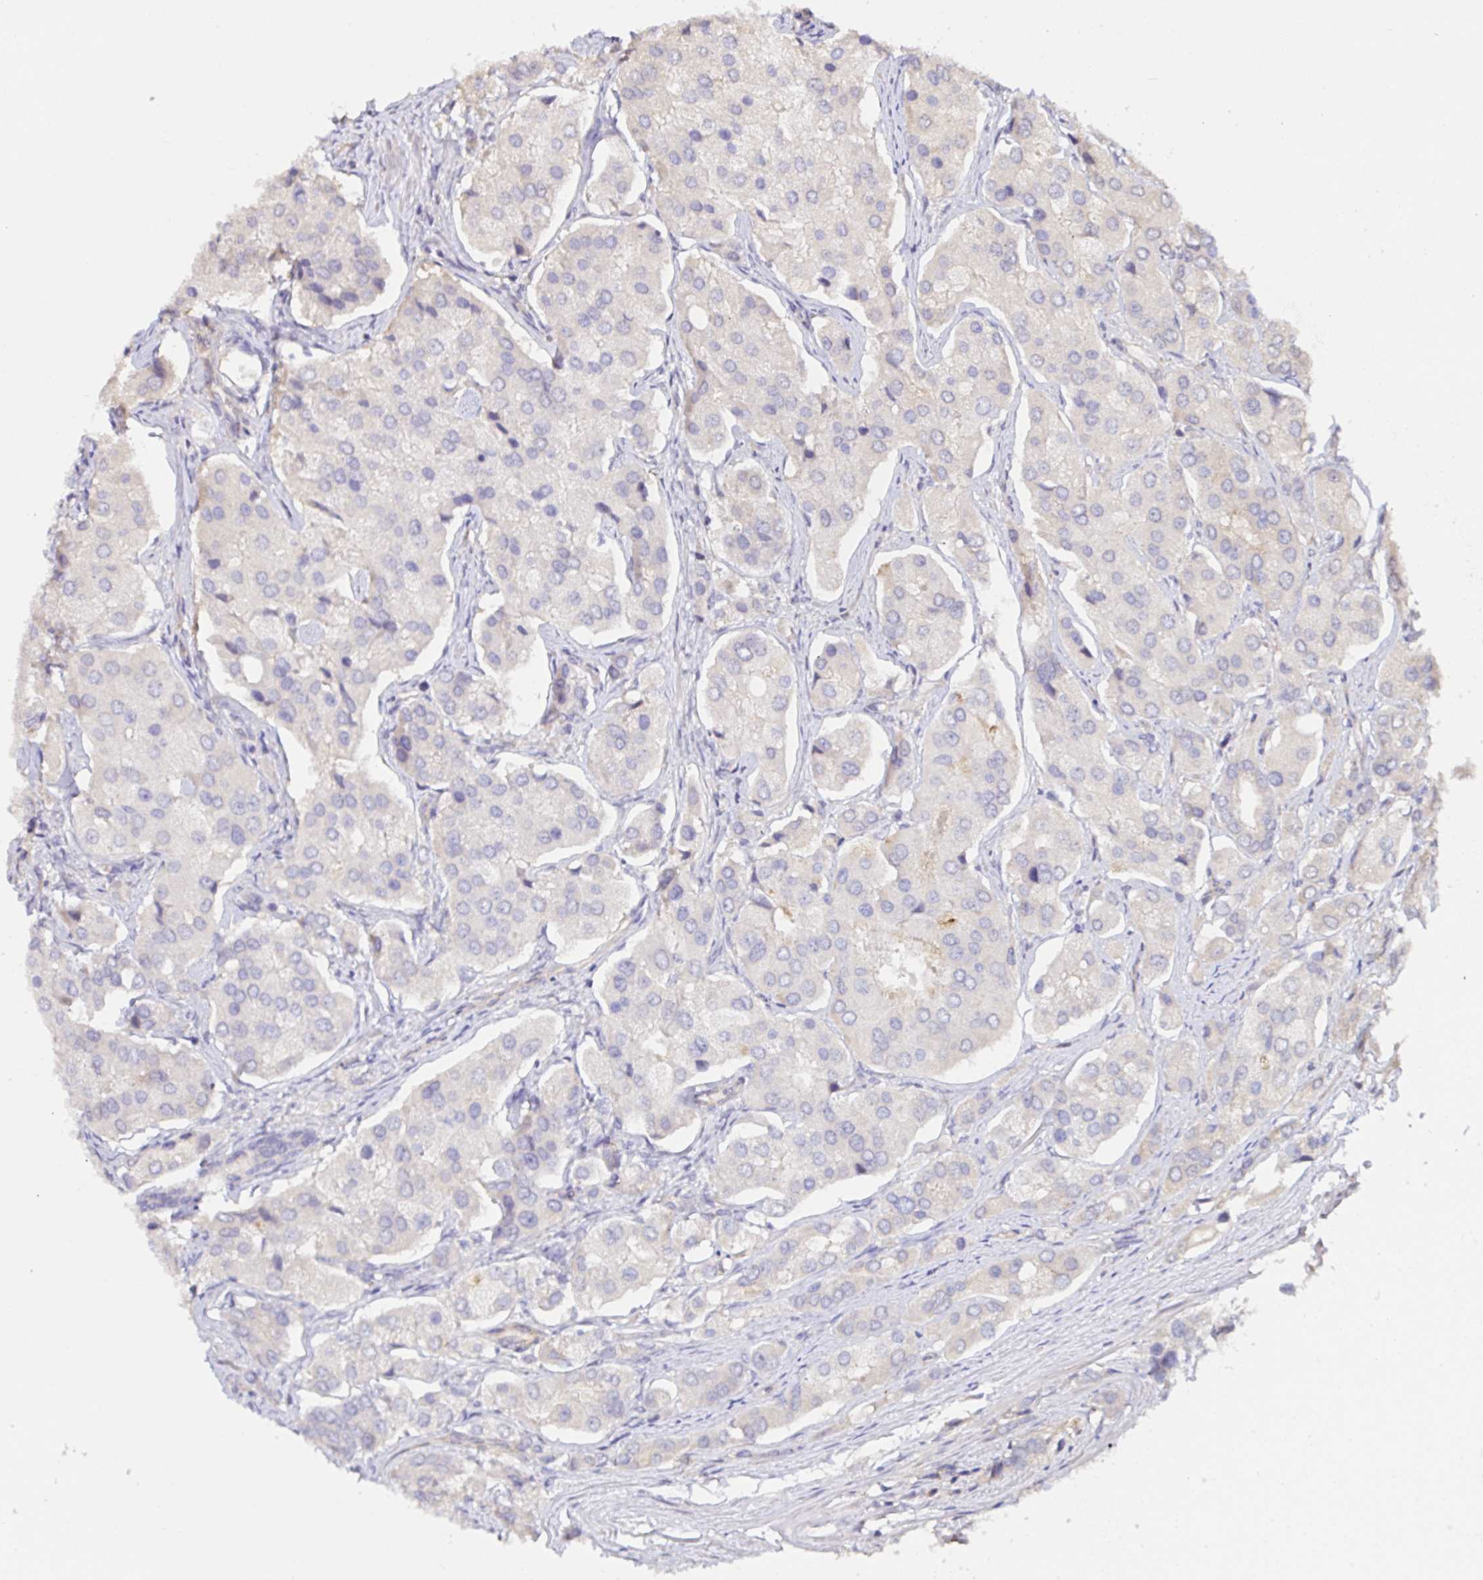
{"staining": {"intensity": "moderate", "quantity": "<25%", "location": "cytoplasmic/membranous"}, "tissue": "prostate cancer", "cell_type": "Tumor cells", "image_type": "cancer", "snomed": [{"axis": "morphology", "description": "Adenocarcinoma, Low grade"}, {"axis": "topography", "description": "Prostate"}], "caption": "Human prostate cancer (low-grade adenocarcinoma) stained with a protein marker displays moderate staining in tumor cells.", "gene": "RSRP1", "patient": {"sex": "male", "age": 69}}